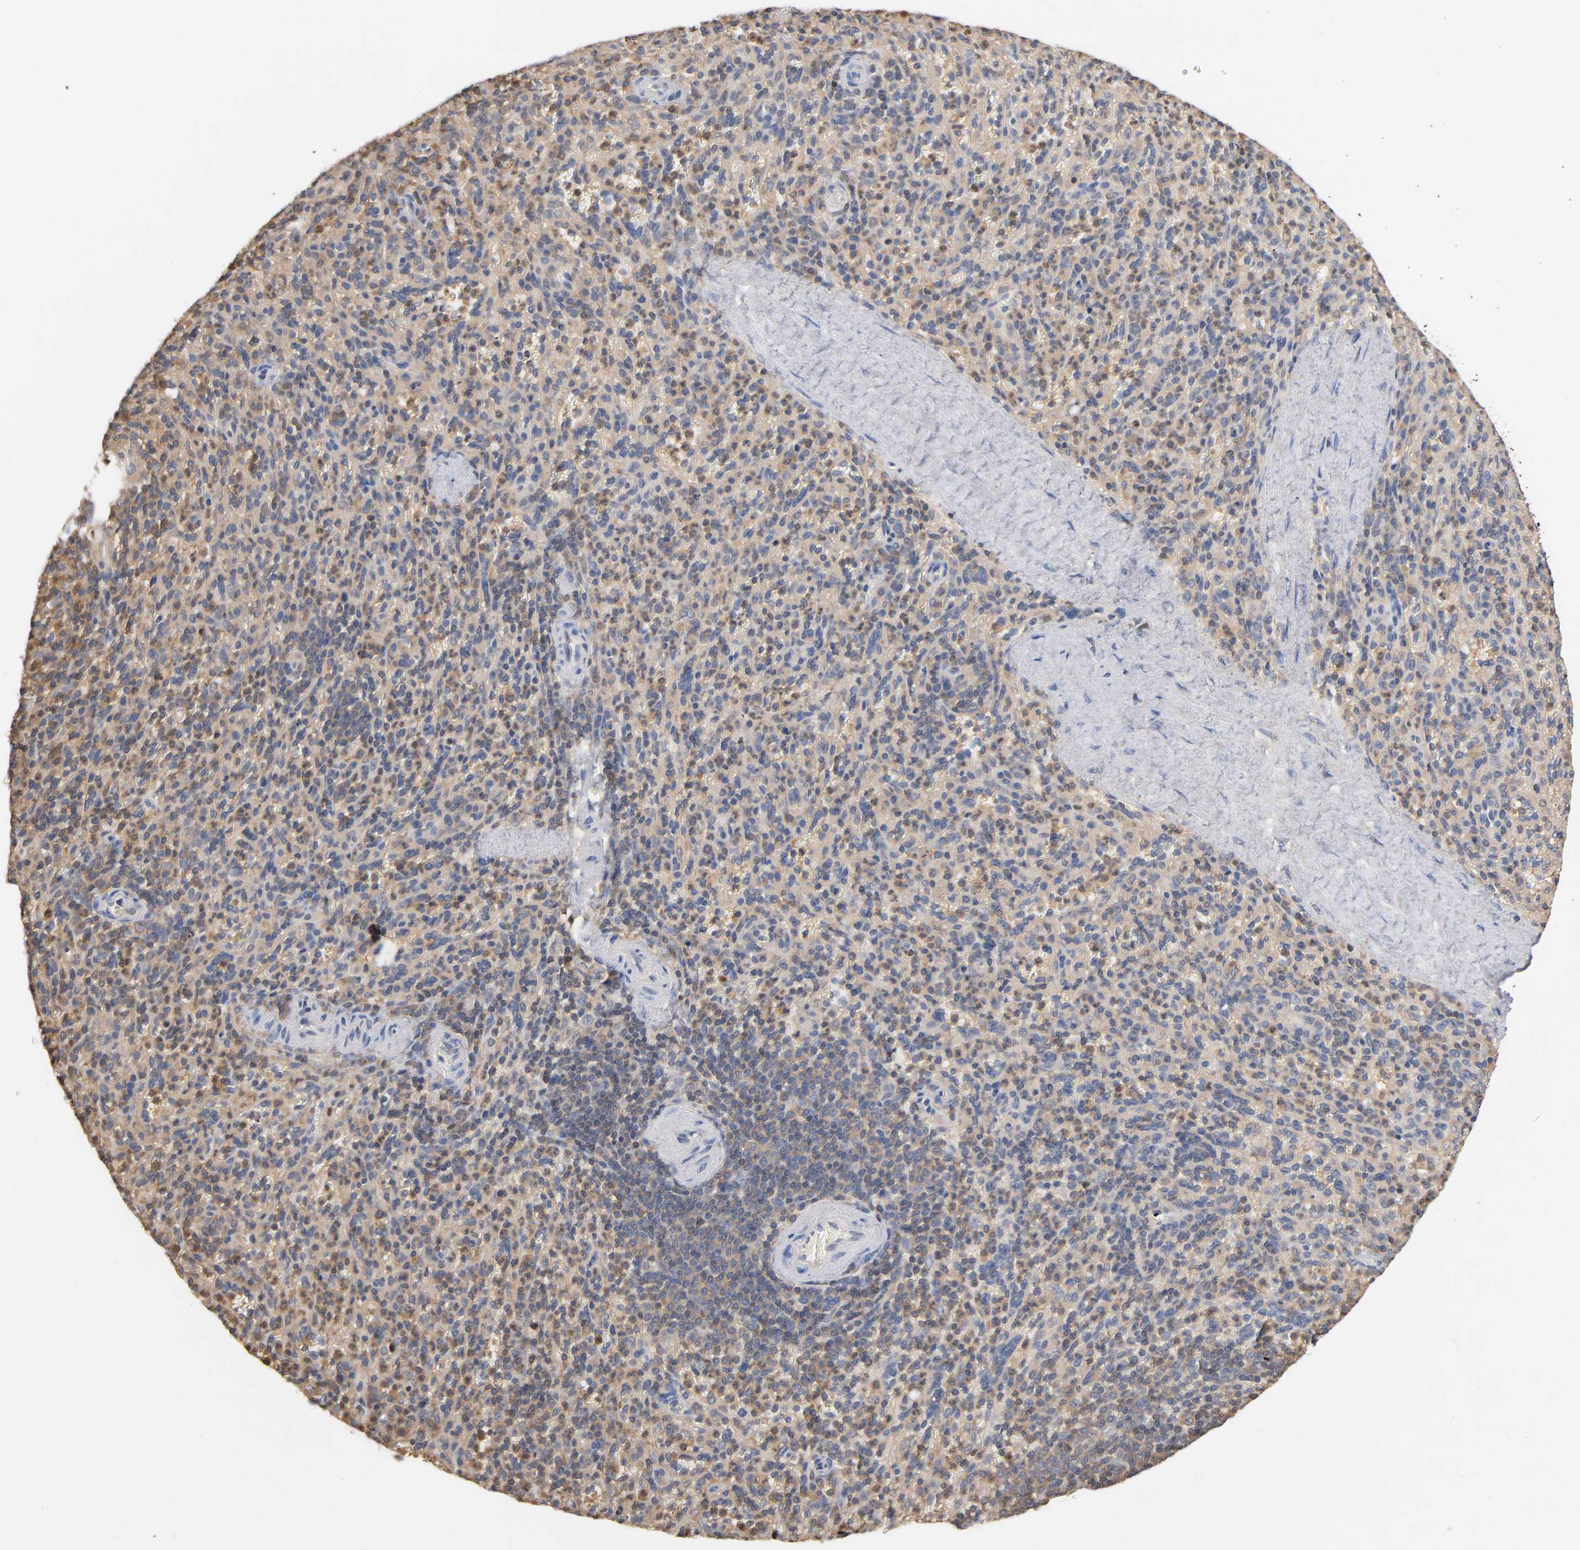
{"staining": {"intensity": "moderate", "quantity": "25%-75%", "location": "cytoplasmic/membranous,nuclear"}, "tissue": "spleen", "cell_type": "Cells in red pulp", "image_type": "normal", "snomed": [{"axis": "morphology", "description": "Normal tissue, NOS"}, {"axis": "topography", "description": "Spleen"}], "caption": "Immunohistochemical staining of normal spleen exhibits moderate cytoplasmic/membranous,nuclear protein staining in approximately 25%-75% of cells in red pulp. (Stains: DAB (3,3'-diaminobenzidine) in brown, nuclei in blue, Microscopy: brightfield microscopy at high magnification).", "gene": "ALDOA", "patient": {"sex": "male", "age": 36}}